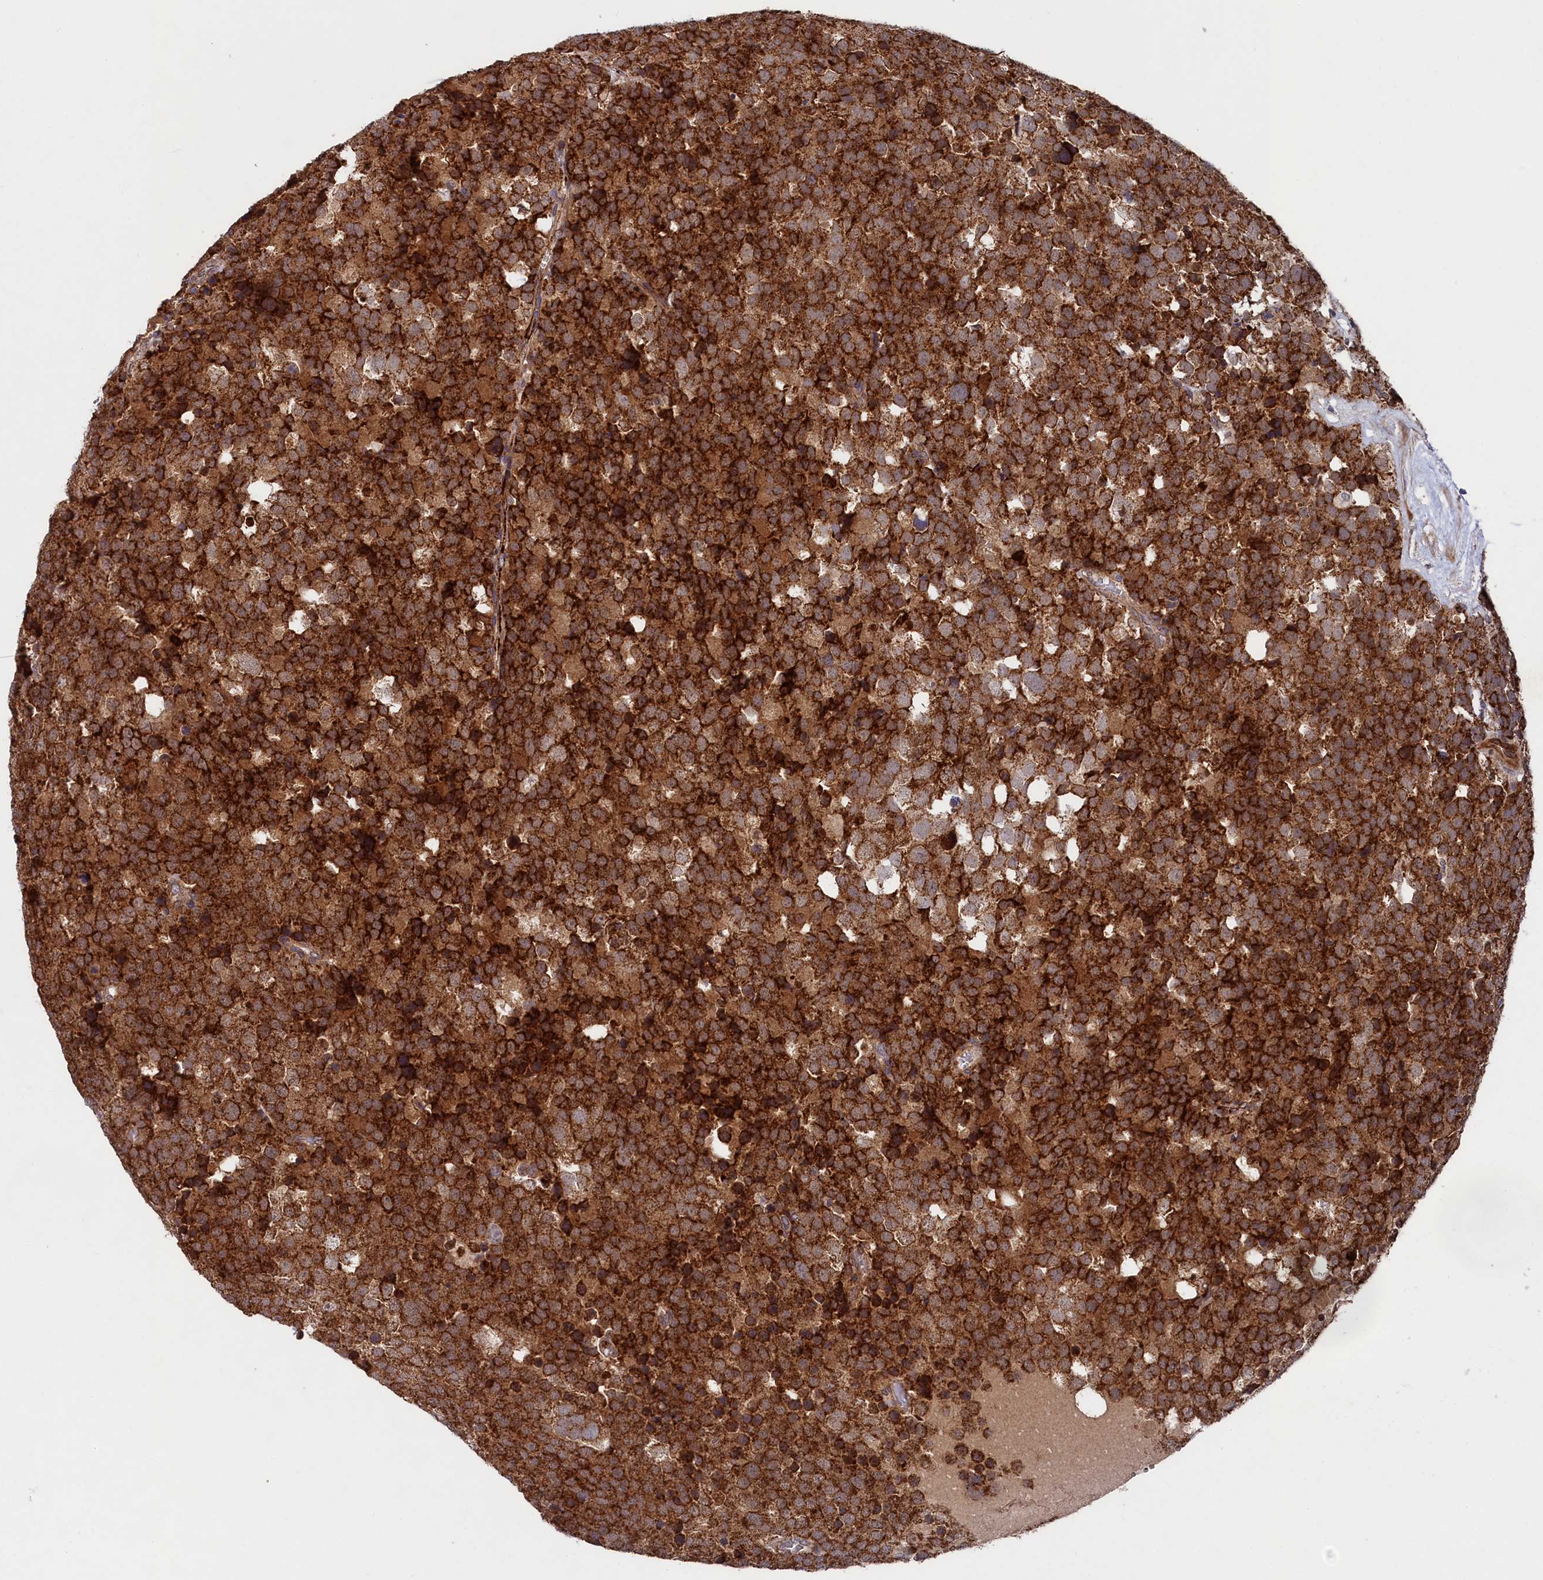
{"staining": {"intensity": "strong", "quantity": ">75%", "location": "cytoplasmic/membranous"}, "tissue": "testis cancer", "cell_type": "Tumor cells", "image_type": "cancer", "snomed": [{"axis": "morphology", "description": "Seminoma, NOS"}, {"axis": "topography", "description": "Testis"}], "caption": "Strong cytoplasmic/membranous expression is identified in about >75% of tumor cells in testis cancer (seminoma).", "gene": "SUPV3L1", "patient": {"sex": "male", "age": 71}}